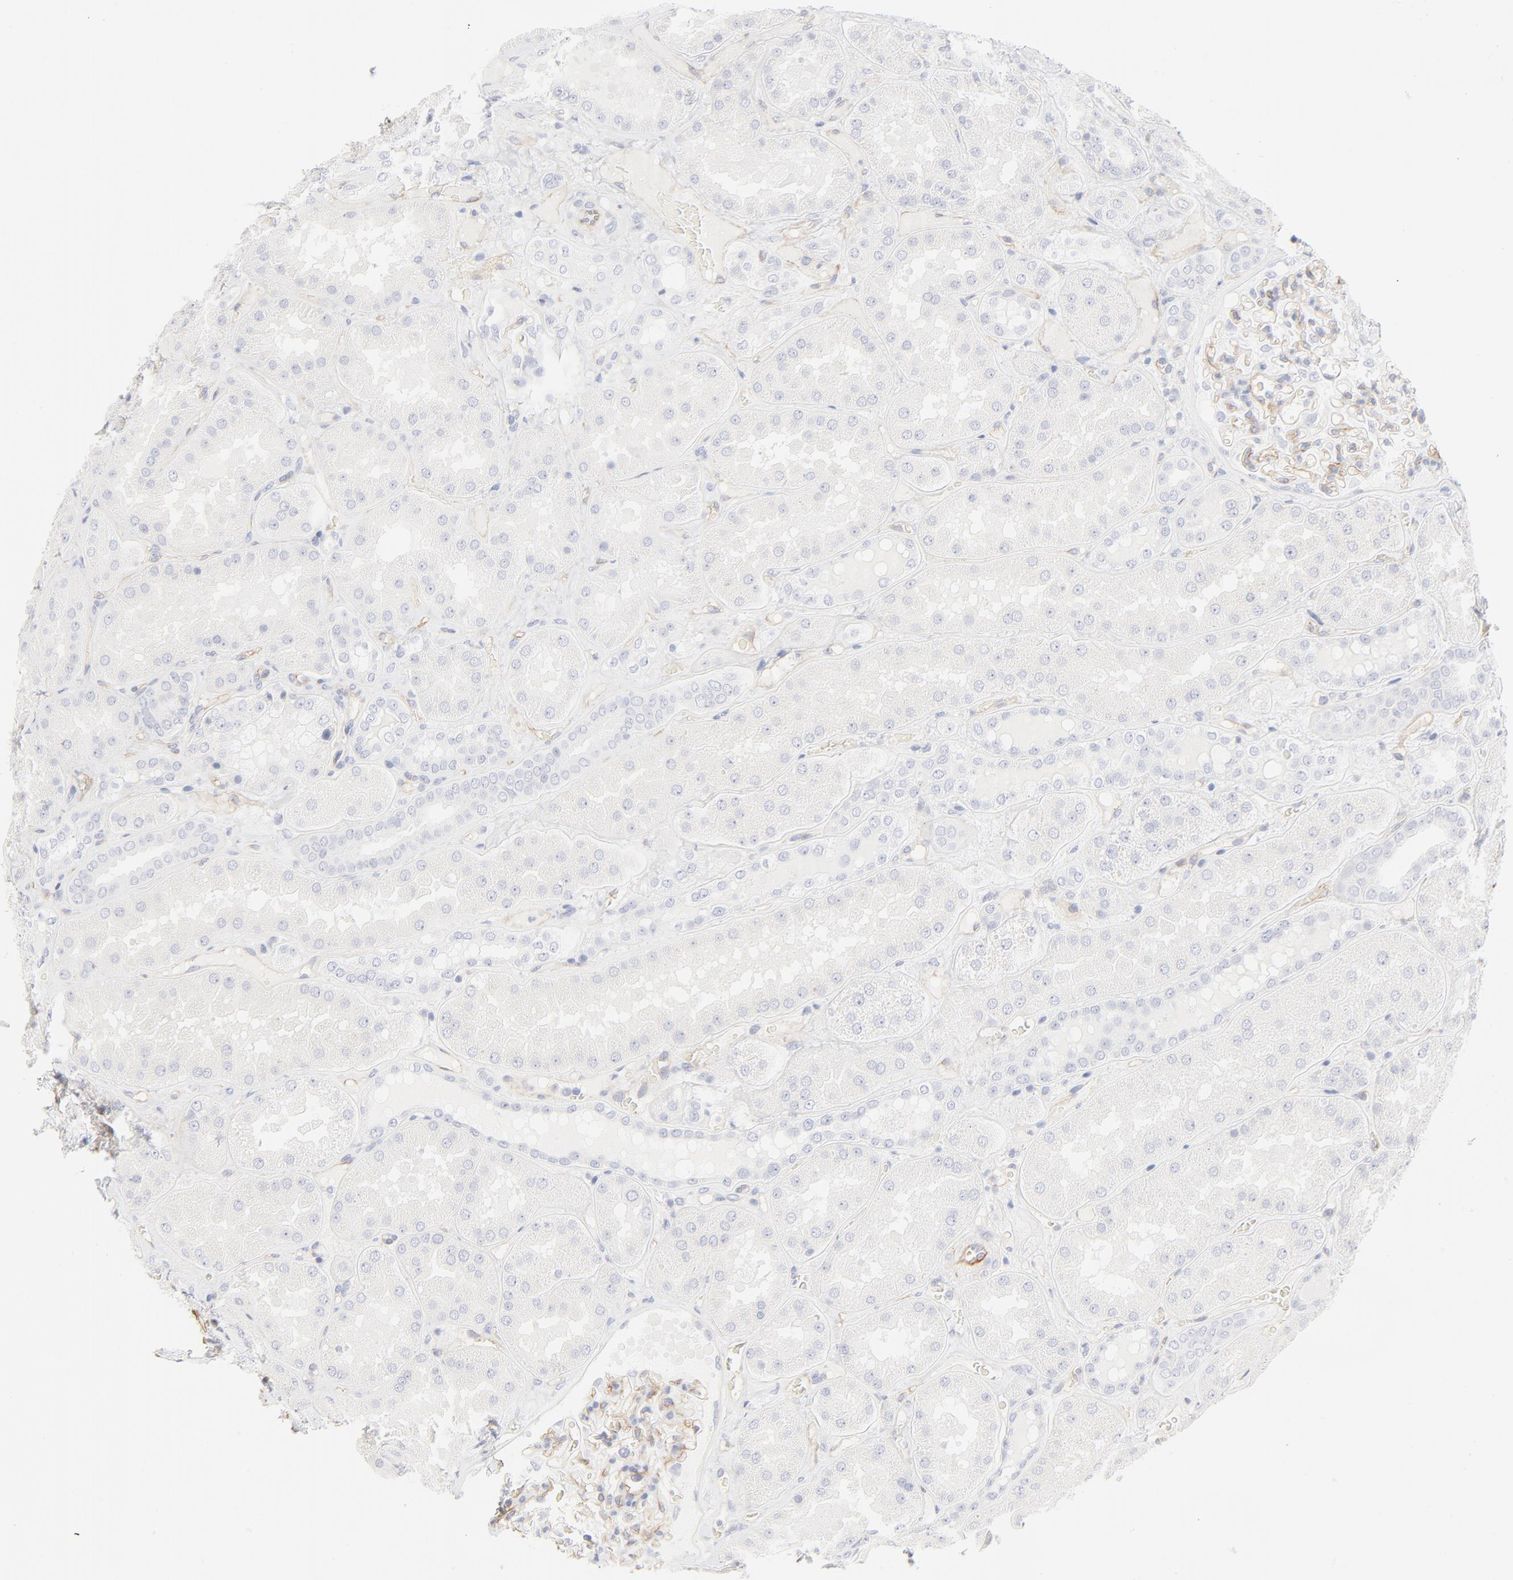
{"staining": {"intensity": "negative", "quantity": "none", "location": "none"}, "tissue": "kidney", "cell_type": "Cells in glomeruli", "image_type": "normal", "snomed": [{"axis": "morphology", "description": "Normal tissue, NOS"}, {"axis": "topography", "description": "Kidney"}], "caption": "The micrograph shows no staining of cells in glomeruli in benign kidney.", "gene": "ITGA5", "patient": {"sex": "female", "age": 56}}